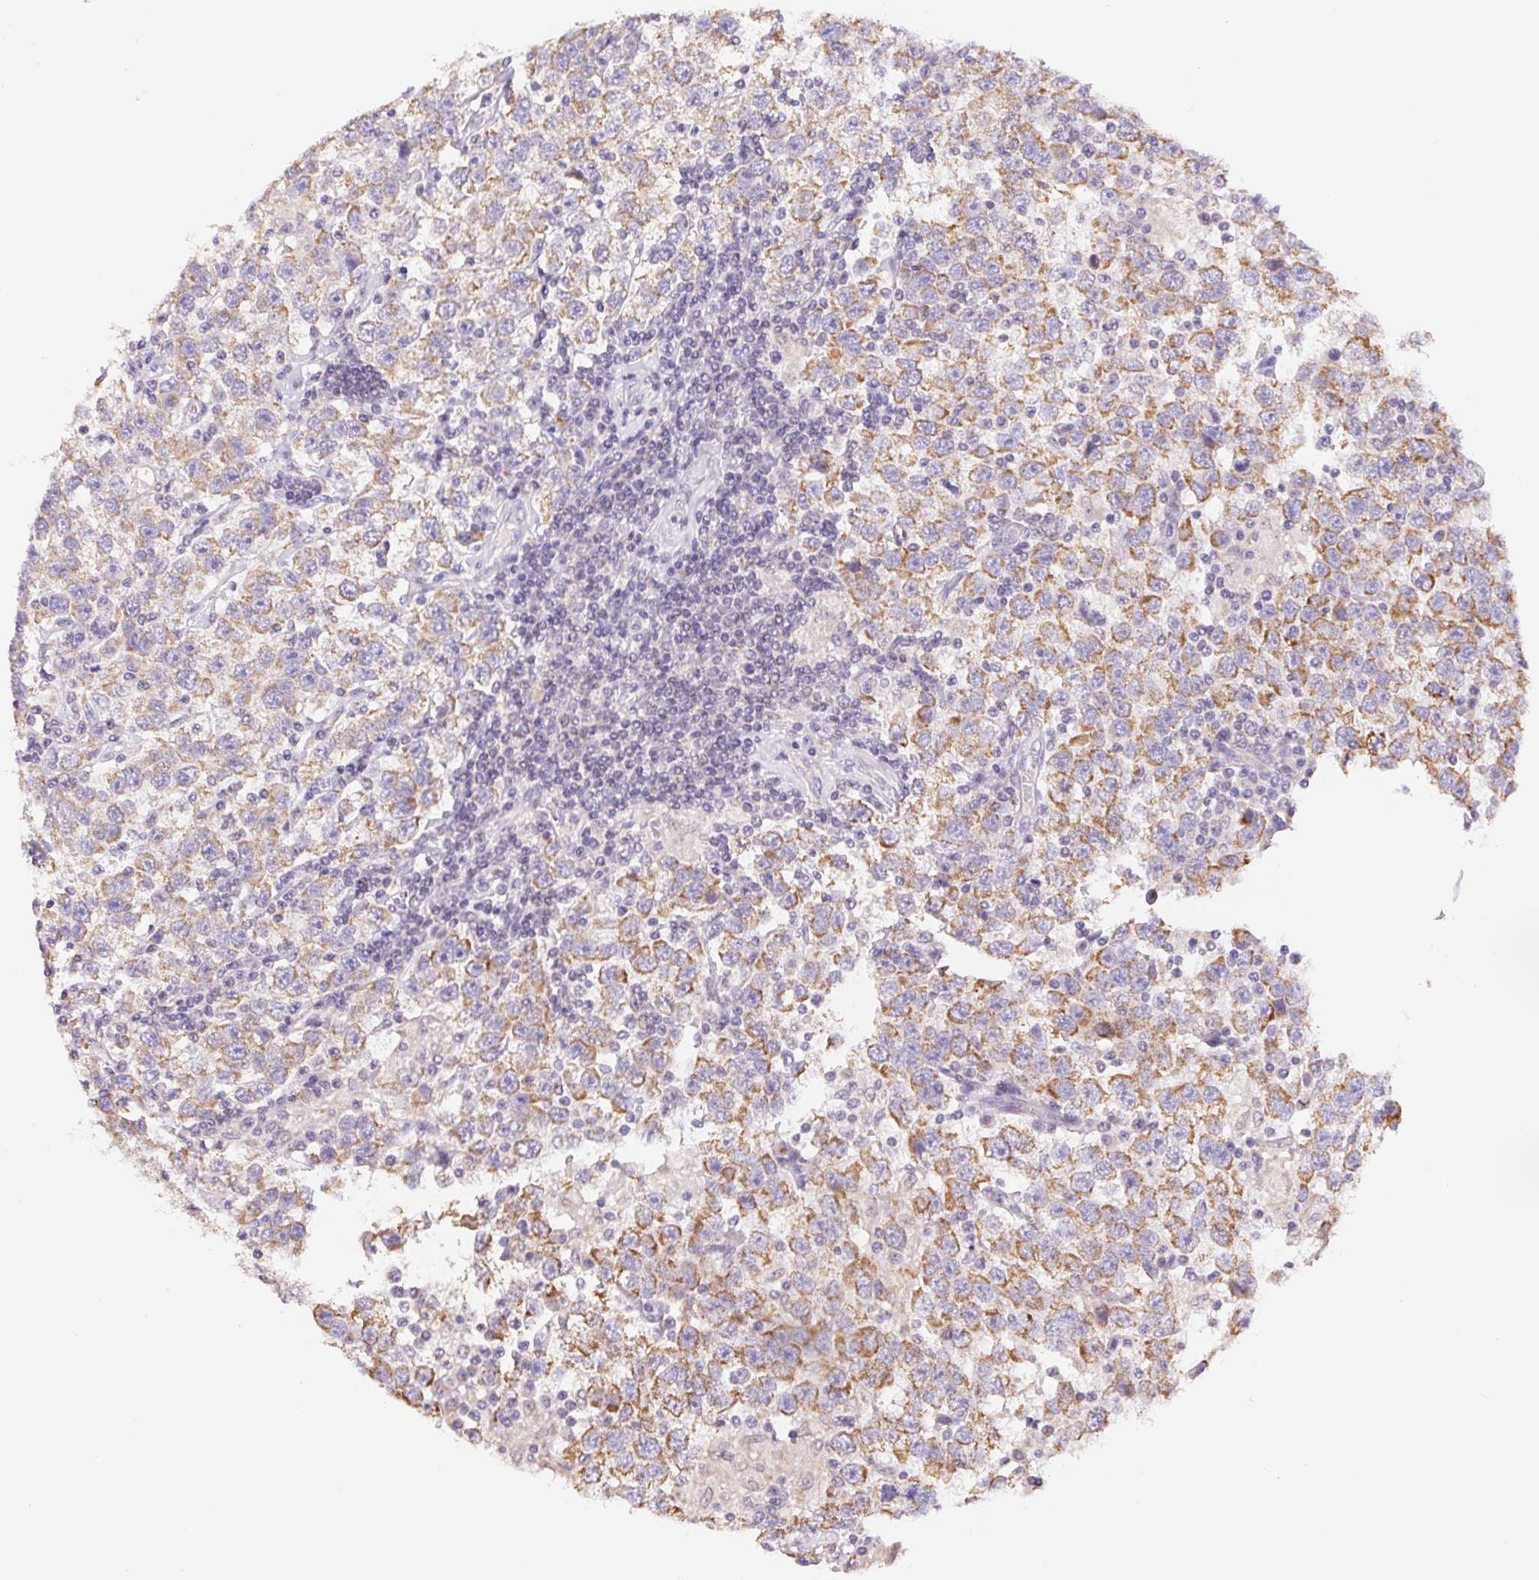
{"staining": {"intensity": "moderate", "quantity": ">75%", "location": "cytoplasmic/membranous"}, "tissue": "testis cancer", "cell_type": "Tumor cells", "image_type": "cancer", "snomed": [{"axis": "morphology", "description": "Seminoma, NOS"}, {"axis": "topography", "description": "Testis"}], "caption": "IHC (DAB (3,3'-diaminobenzidine)) staining of testis cancer (seminoma) displays moderate cytoplasmic/membranous protein positivity in about >75% of tumor cells.", "gene": "FKBP6", "patient": {"sex": "male", "age": 41}}